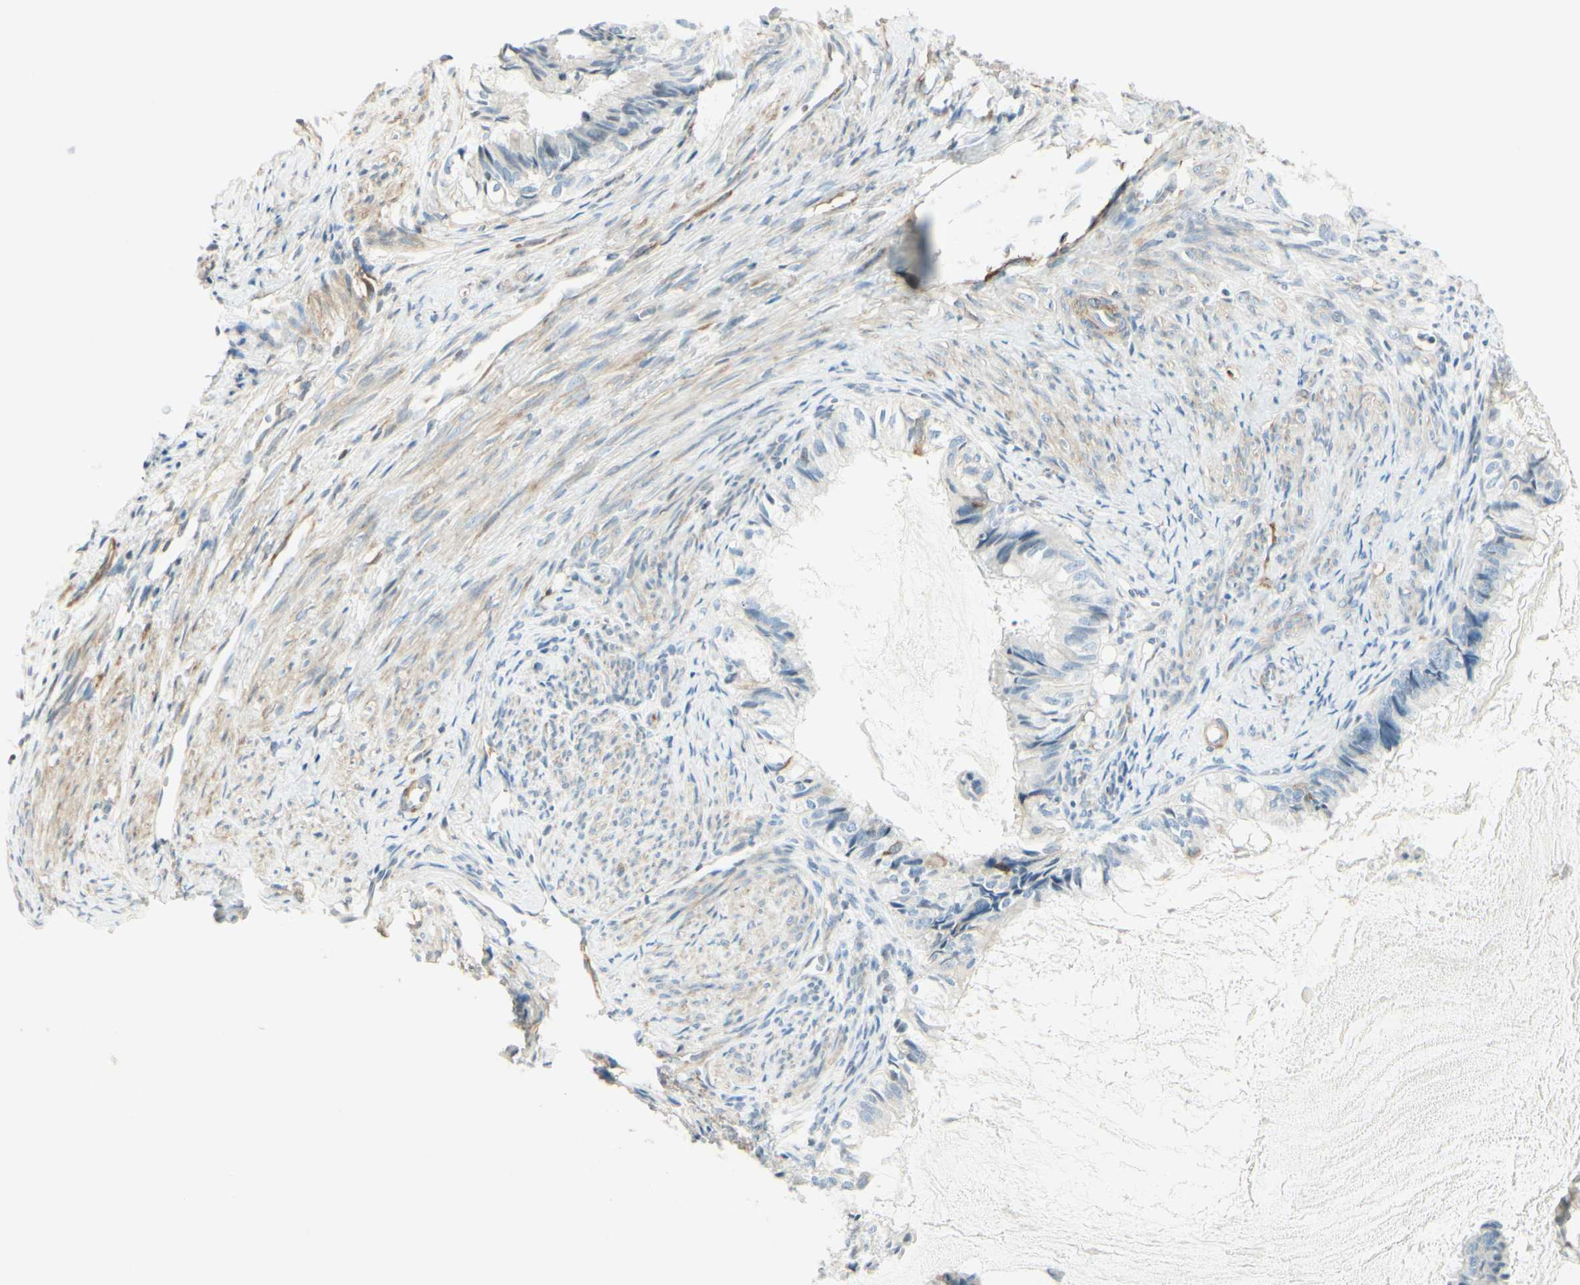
{"staining": {"intensity": "weak", "quantity": "<25%", "location": "cytoplasmic/membranous"}, "tissue": "cervical cancer", "cell_type": "Tumor cells", "image_type": "cancer", "snomed": [{"axis": "morphology", "description": "Normal tissue, NOS"}, {"axis": "morphology", "description": "Adenocarcinoma, NOS"}, {"axis": "topography", "description": "Cervix"}, {"axis": "topography", "description": "Endometrium"}], "caption": "High power microscopy photomicrograph of an immunohistochemistry (IHC) histopathology image of cervical adenocarcinoma, revealing no significant staining in tumor cells.", "gene": "MAP1B", "patient": {"sex": "female", "age": 86}}